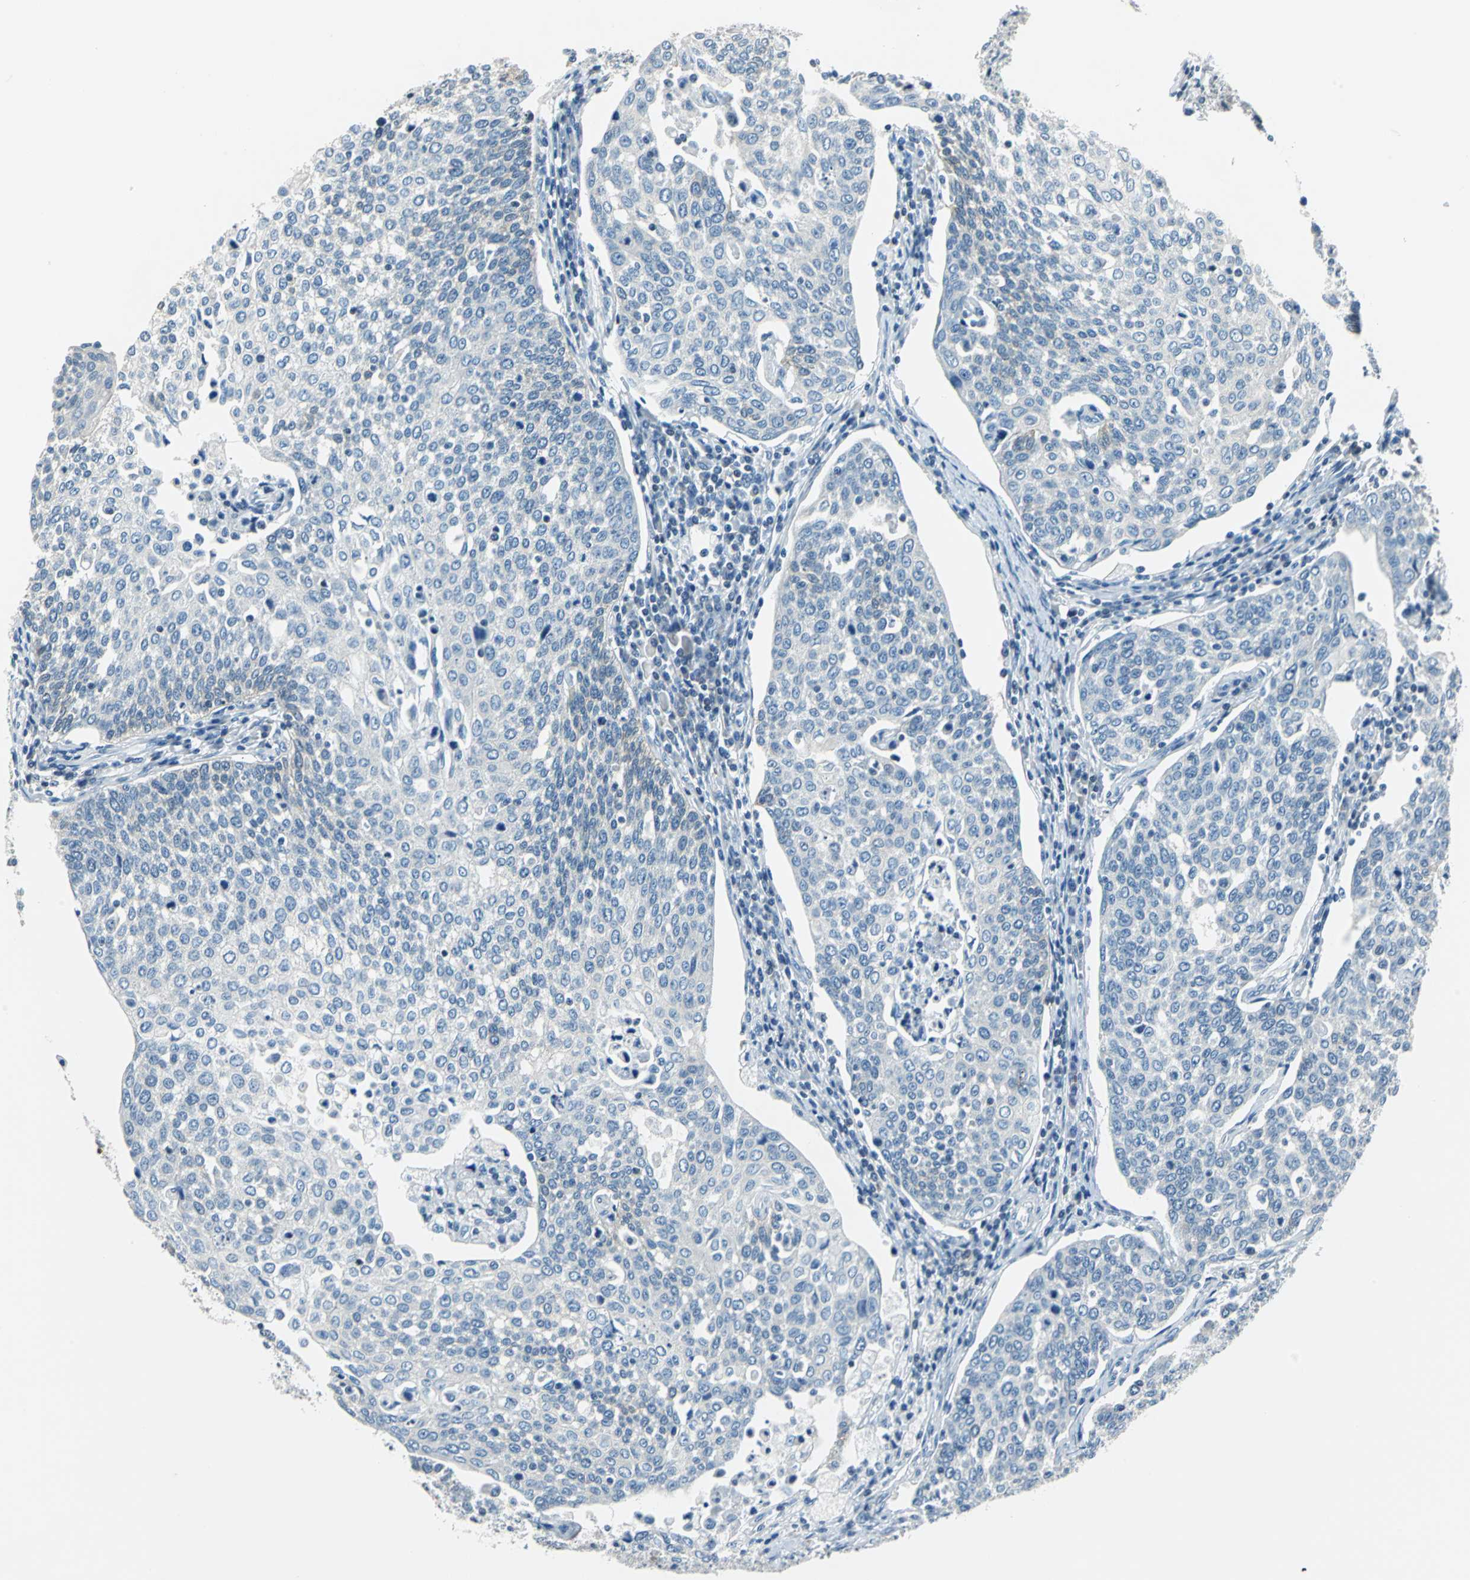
{"staining": {"intensity": "negative", "quantity": "none", "location": "none"}, "tissue": "cervical cancer", "cell_type": "Tumor cells", "image_type": "cancer", "snomed": [{"axis": "morphology", "description": "Squamous cell carcinoma, NOS"}, {"axis": "topography", "description": "Cervix"}], "caption": "A high-resolution micrograph shows immunohistochemistry (IHC) staining of cervical squamous cell carcinoma, which displays no significant staining in tumor cells.", "gene": "HCFC2", "patient": {"sex": "female", "age": 34}}